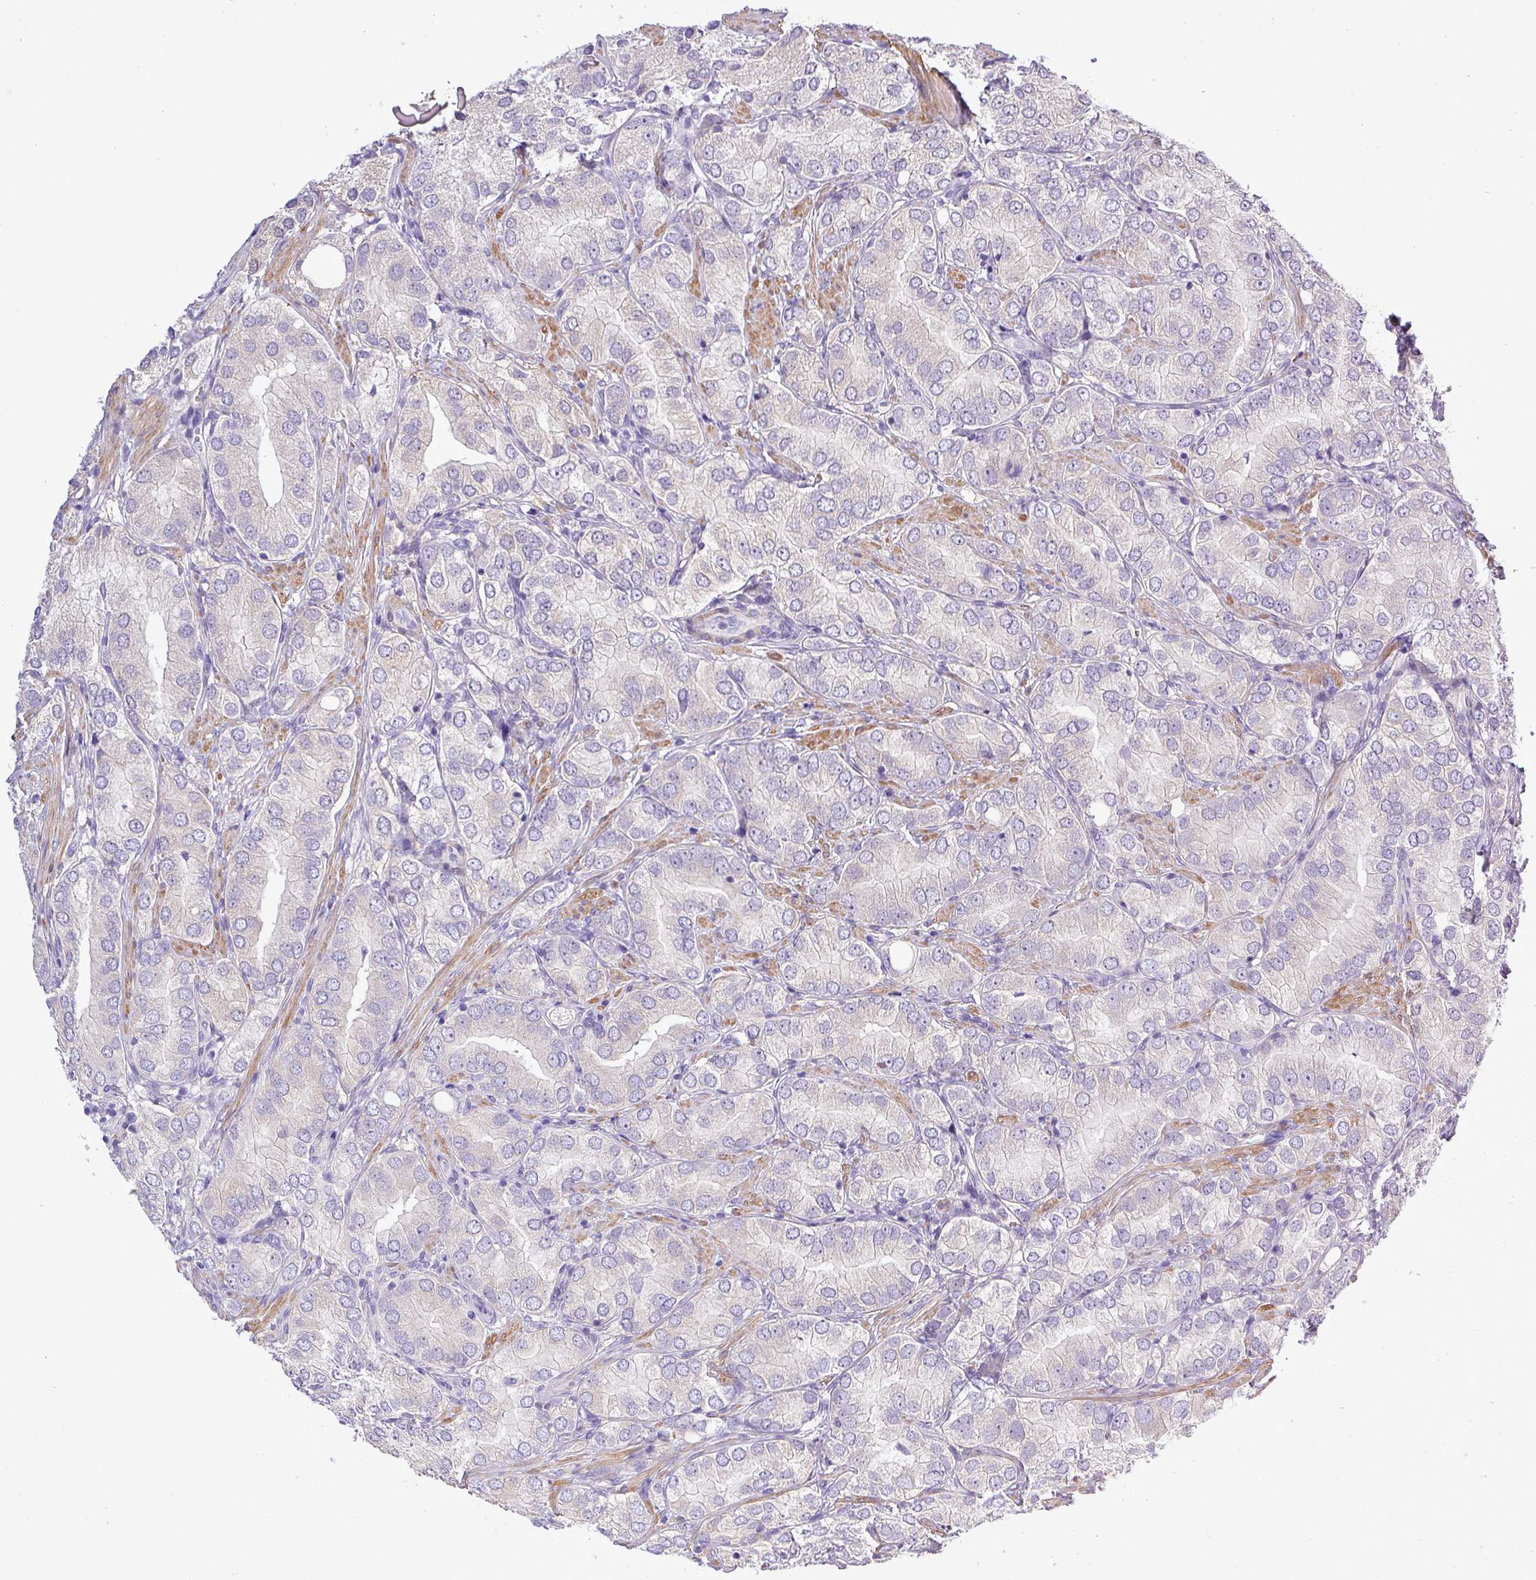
{"staining": {"intensity": "negative", "quantity": "none", "location": "none"}, "tissue": "prostate cancer", "cell_type": "Tumor cells", "image_type": "cancer", "snomed": [{"axis": "morphology", "description": "Adenocarcinoma, High grade"}, {"axis": "topography", "description": "Prostate"}], "caption": "Prostate high-grade adenocarcinoma was stained to show a protein in brown. There is no significant expression in tumor cells.", "gene": "MGAT4B", "patient": {"sex": "male", "age": 82}}